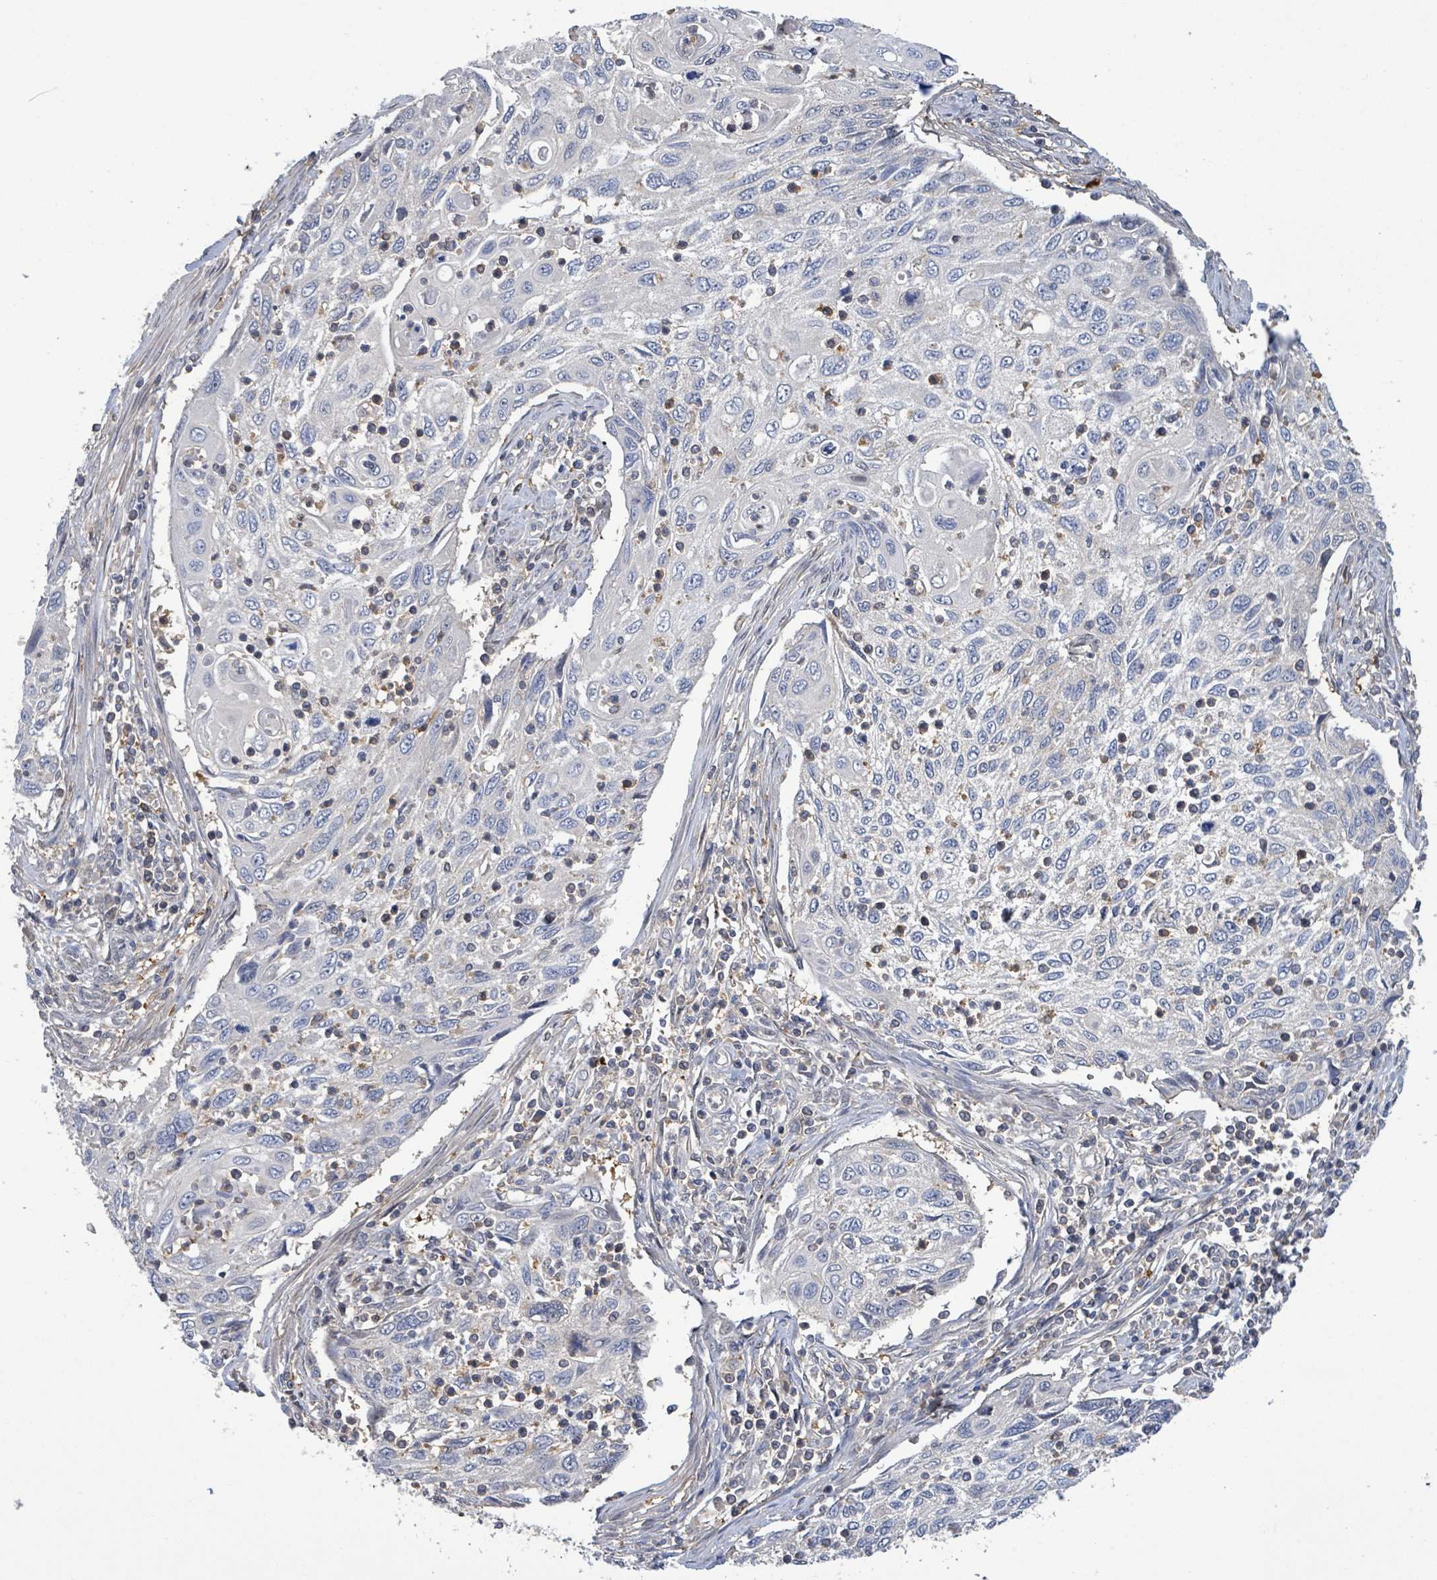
{"staining": {"intensity": "negative", "quantity": "none", "location": "none"}, "tissue": "cervical cancer", "cell_type": "Tumor cells", "image_type": "cancer", "snomed": [{"axis": "morphology", "description": "Squamous cell carcinoma, NOS"}, {"axis": "topography", "description": "Cervix"}], "caption": "Immunohistochemistry (IHC) photomicrograph of neoplastic tissue: human cervical squamous cell carcinoma stained with DAB shows no significant protein positivity in tumor cells.", "gene": "PGAM1", "patient": {"sex": "female", "age": 70}}